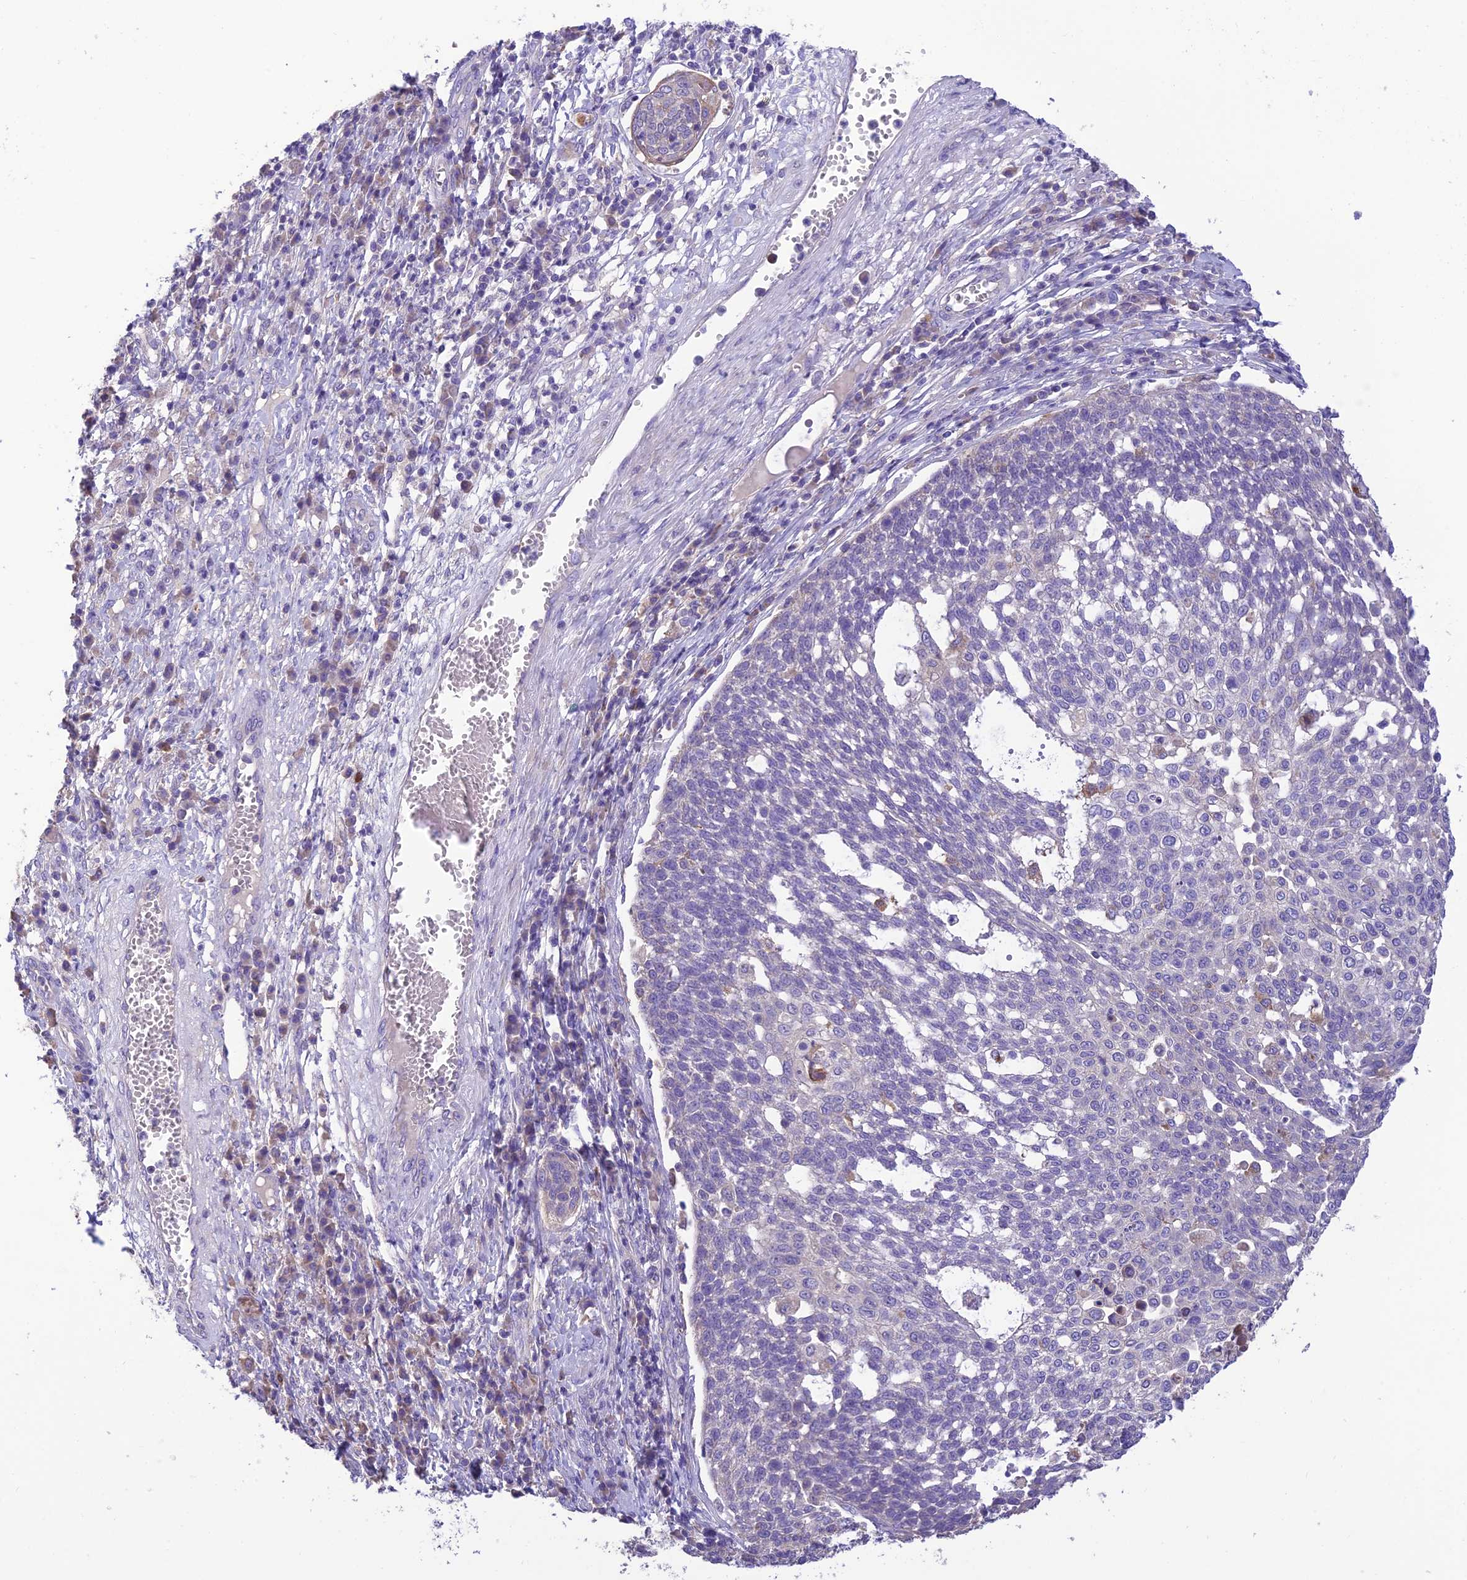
{"staining": {"intensity": "negative", "quantity": "none", "location": "none"}, "tissue": "cervical cancer", "cell_type": "Tumor cells", "image_type": "cancer", "snomed": [{"axis": "morphology", "description": "Squamous cell carcinoma, NOS"}, {"axis": "topography", "description": "Cervix"}], "caption": "Immunohistochemistry (IHC) histopathology image of neoplastic tissue: cervical cancer stained with DAB (3,3'-diaminobenzidine) shows no significant protein positivity in tumor cells.", "gene": "SFT2D2", "patient": {"sex": "female", "age": 34}}